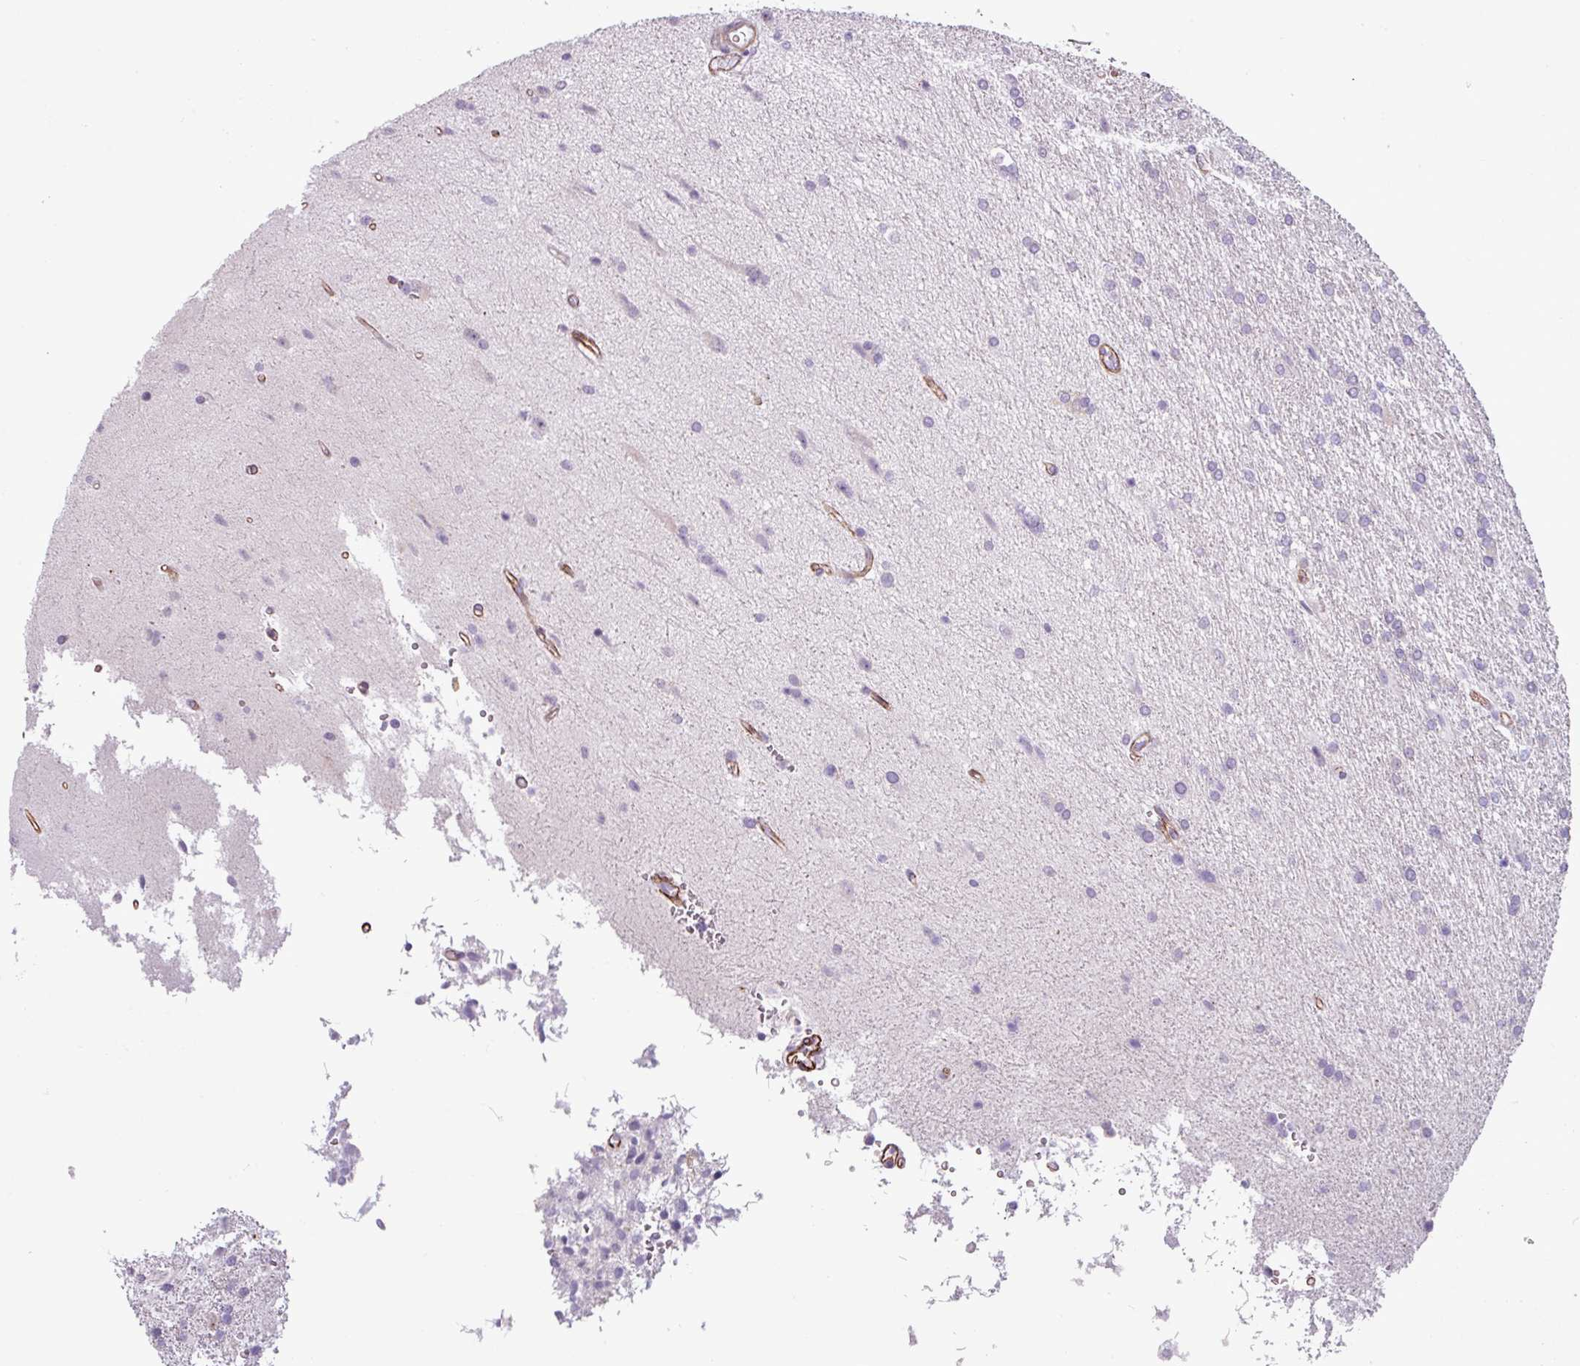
{"staining": {"intensity": "negative", "quantity": "none", "location": "none"}, "tissue": "glioma", "cell_type": "Tumor cells", "image_type": "cancer", "snomed": [{"axis": "morphology", "description": "Glioma, malignant, High grade"}, {"axis": "topography", "description": "Brain"}], "caption": "This is a micrograph of IHC staining of high-grade glioma (malignant), which shows no staining in tumor cells.", "gene": "ATP10A", "patient": {"sex": "male", "age": 56}}